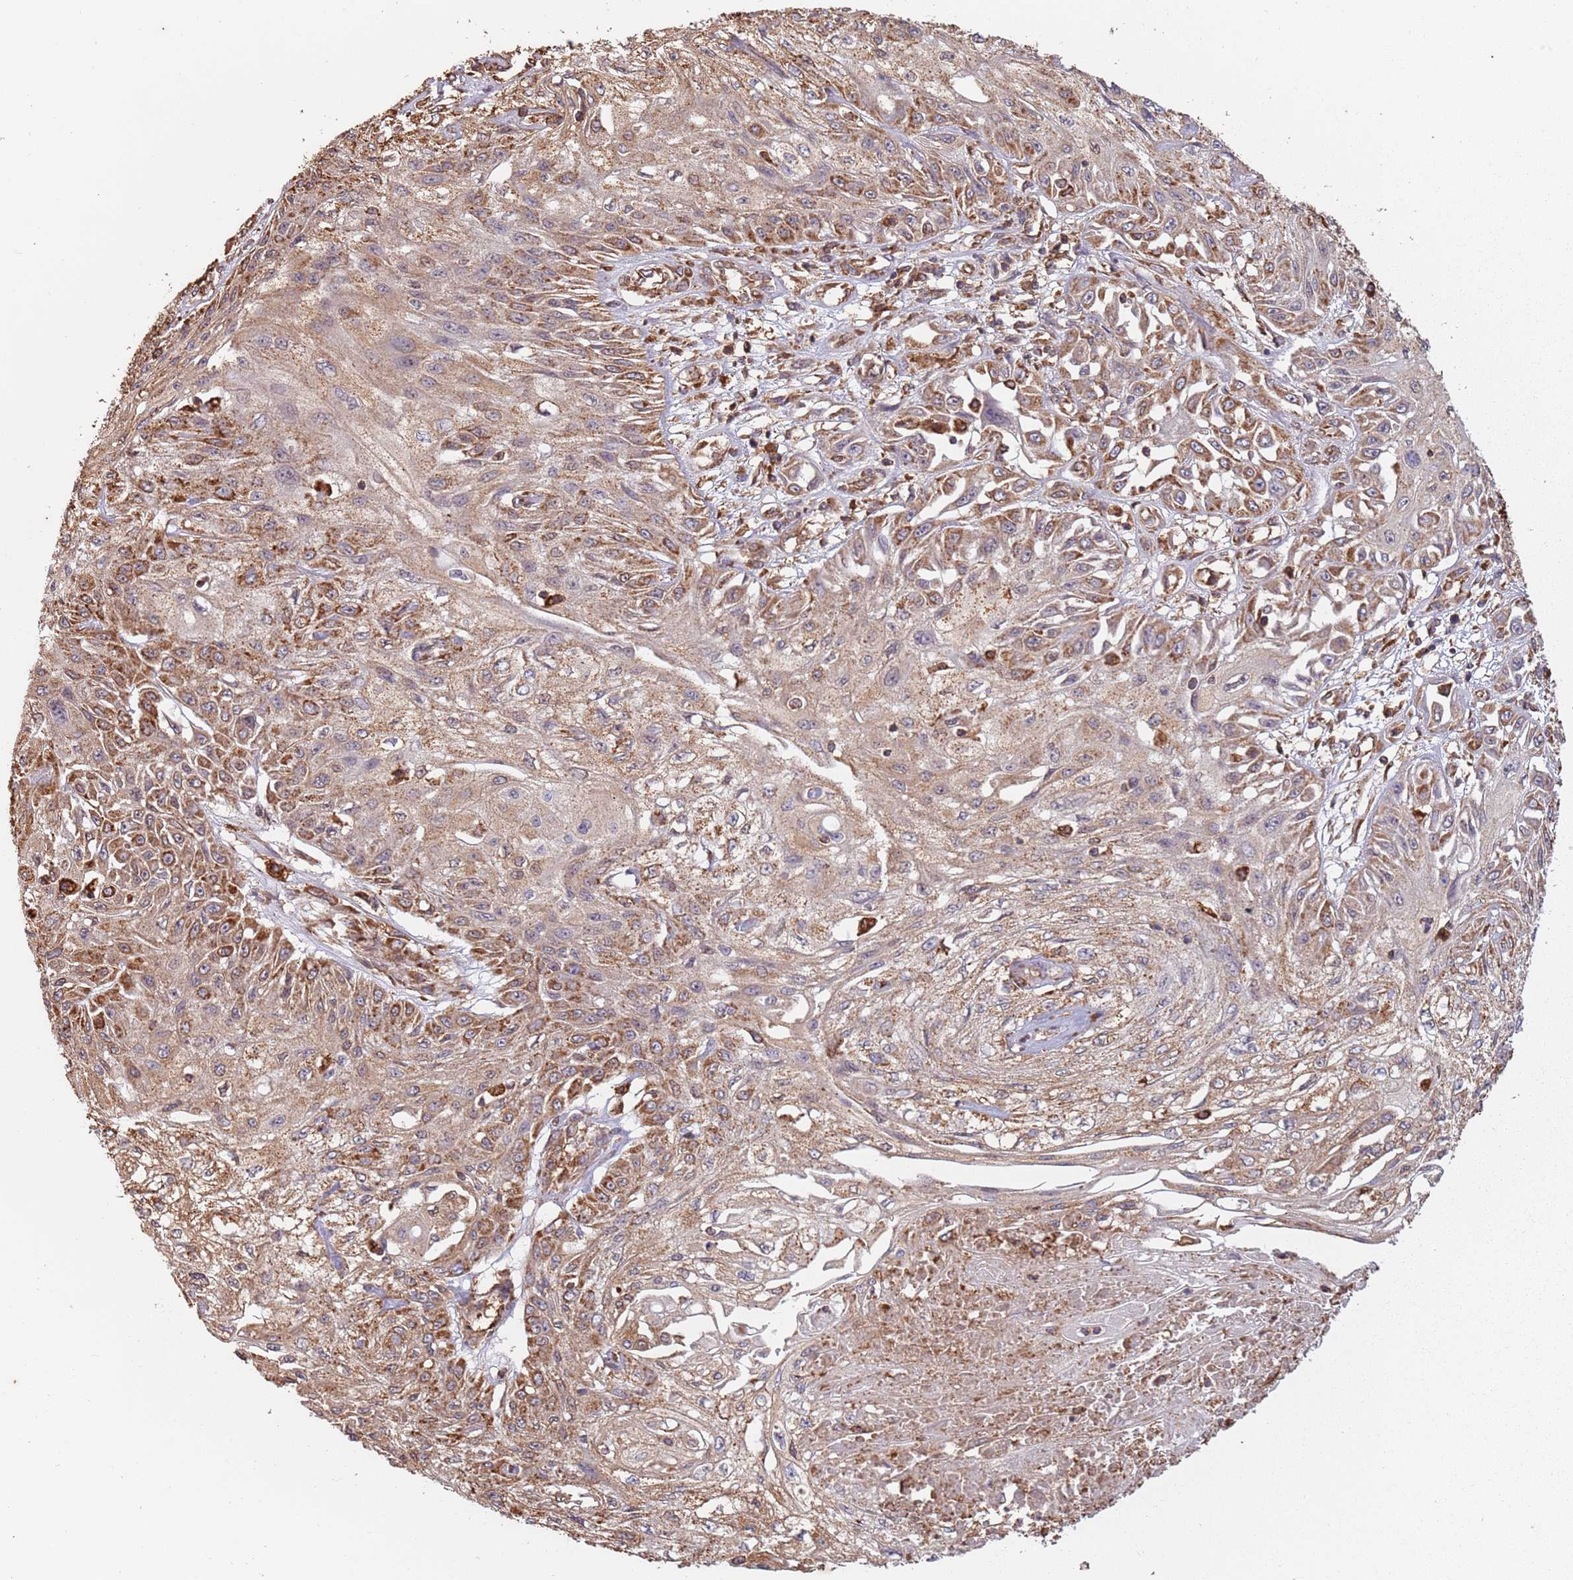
{"staining": {"intensity": "moderate", "quantity": ">75%", "location": "cytoplasmic/membranous"}, "tissue": "skin cancer", "cell_type": "Tumor cells", "image_type": "cancer", "snomed": [{"axis": "morphology", "description": "Squamous cell carcinoma, NOS"}, {"axis": "morphology", "description": "Squamous cell carcinoma, metastatic, NOS"}, {"axis": "topography", "description": "Skin"}, {"axis": "topography", "description": "Lymph node"}], "caption": "IHC of human skin cancer (metastatic squamous cell carcinoma) reveals medium levels of moderate cytoplasmic/membranous staining in about >75% of tumor cells.", "gene": "ATOSB", "patient": {"sex": "male", "age": 75}}